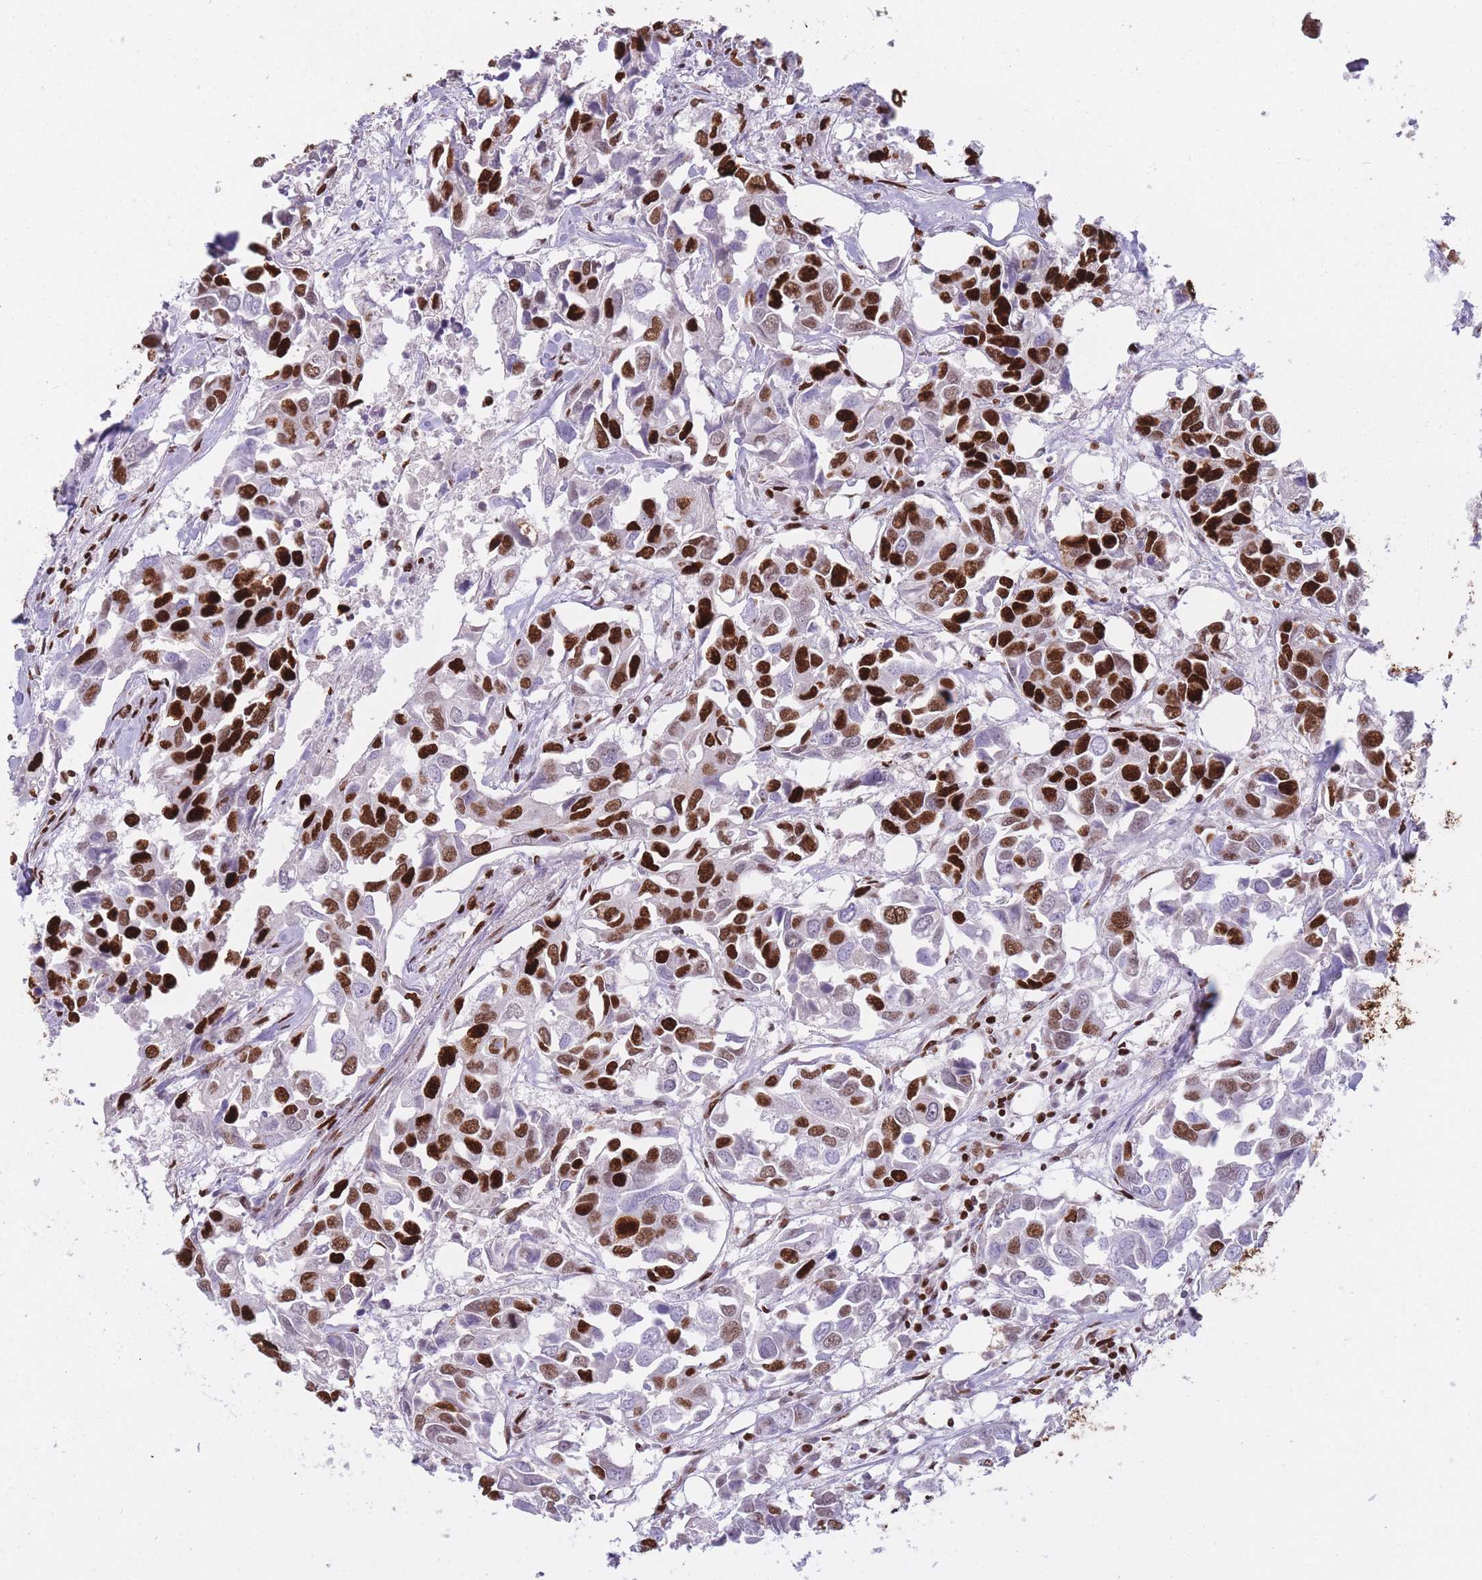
{"staining": {"intensity": "strong", "quantity": ">75%", "location": "nuclear"}, "tissue": "breast cancer", "cell_type": "Tumor cells", "image_type": "cancer", "snomed": [{"axis": "morphology", "description": "Duct carcinoma"}, {"axis": "topography", "description": "Breast"}], "caption": "Breast cancer stained for a protein (brown) reveals strong nuclear positive expression in about >75% of tumor cells.", "gene": "HNRNPUL1", "patient": {"sex": "female", "age": 83}}